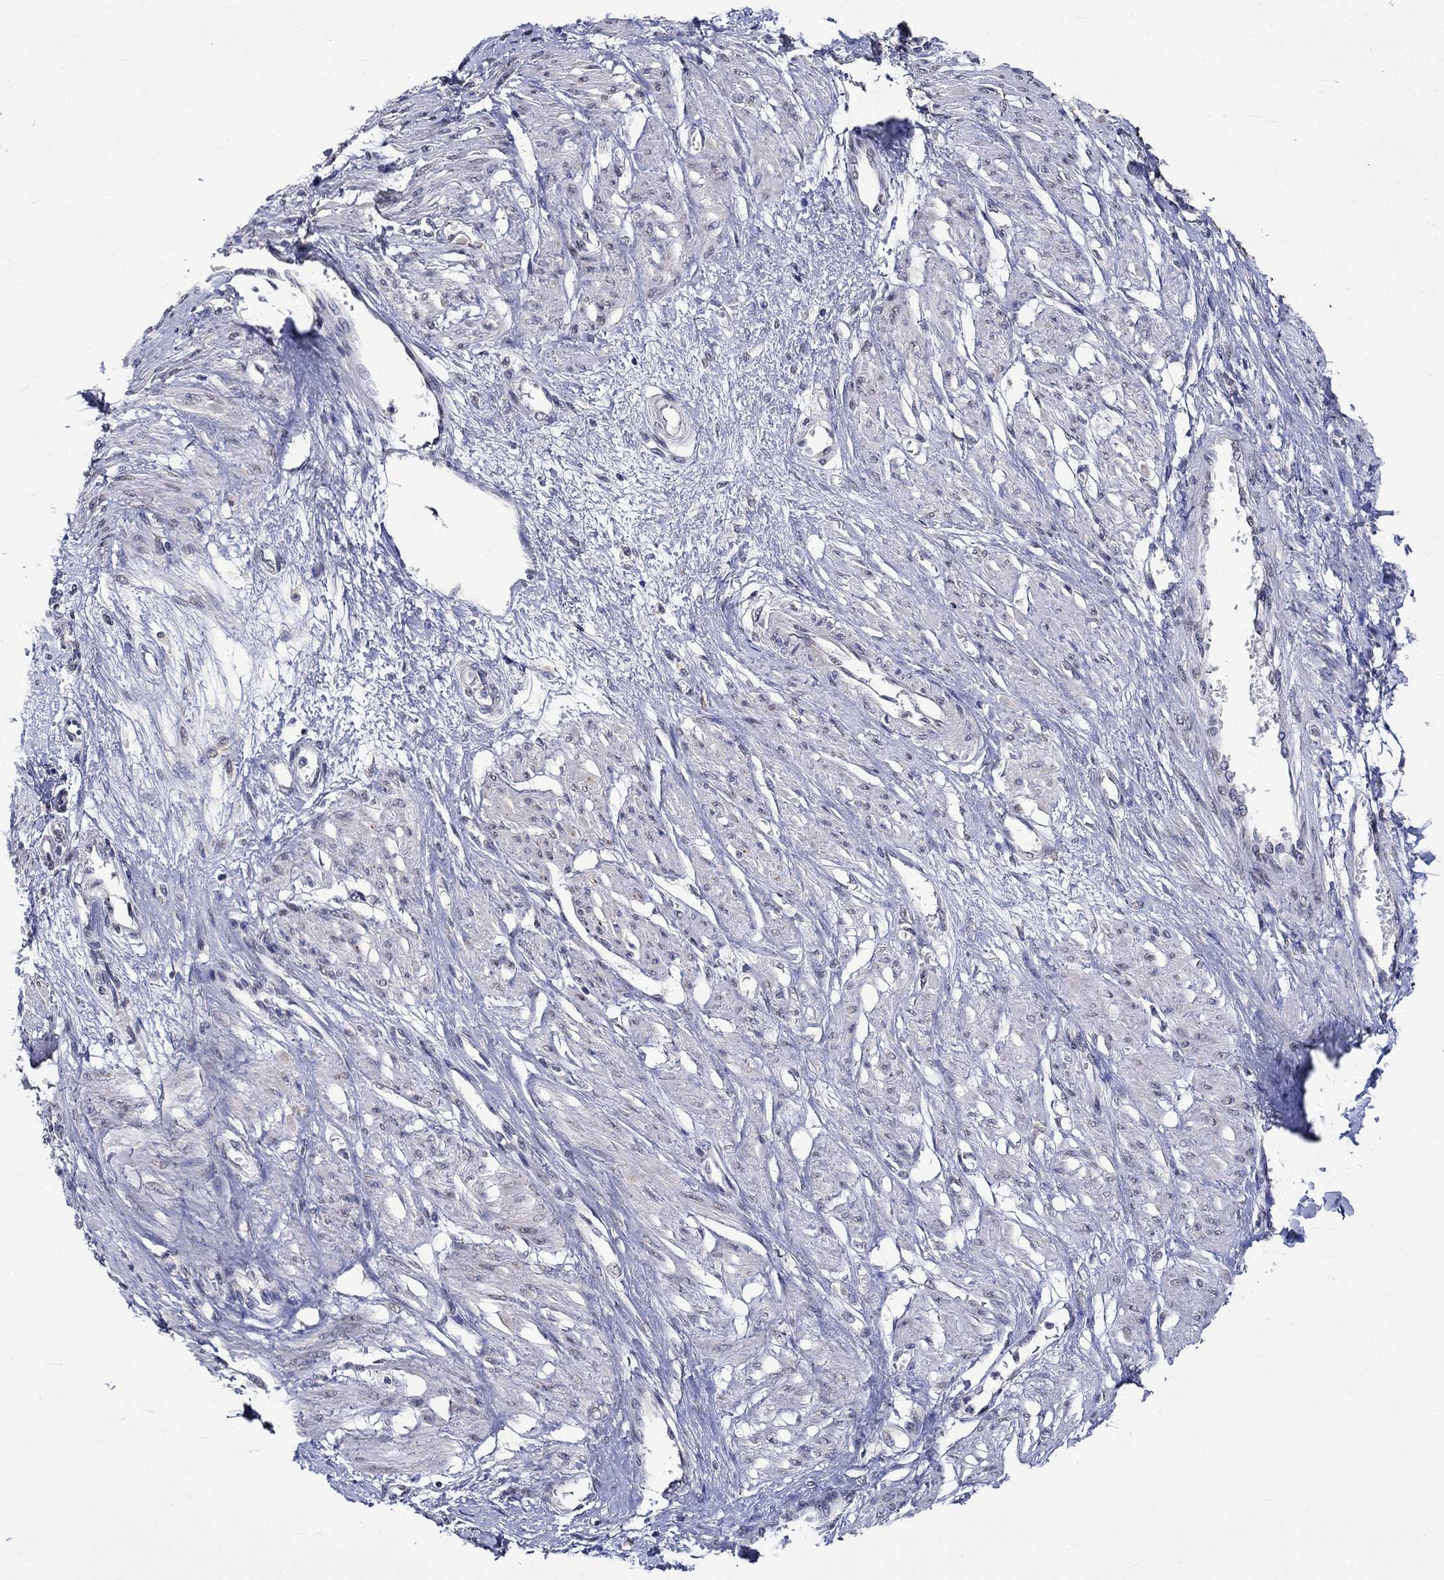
{"staining": {"intensity": "negative", "quantity": "none", "location": "none"}, "tissue": "smooth muscle", "cell_type": "Smooth muscle cells", "image_type": "normal", "snomed": [{"axis": "morphology", "description": "Normal tissue, NOS"}, {"axis": "topography", "description": "Smooth muscle"}, {"axis": "topography", "description": "Uterus"}], "caption": "Immunohistochemical staining of benign human smooth muscle reveals no significant expression in smooth muscle cells. (DAB immunohistochemistry (IHC) with hematoxylin counter stain).", "gene": "DDX3Y", "patient": {"sex": "female", "age": 39}}